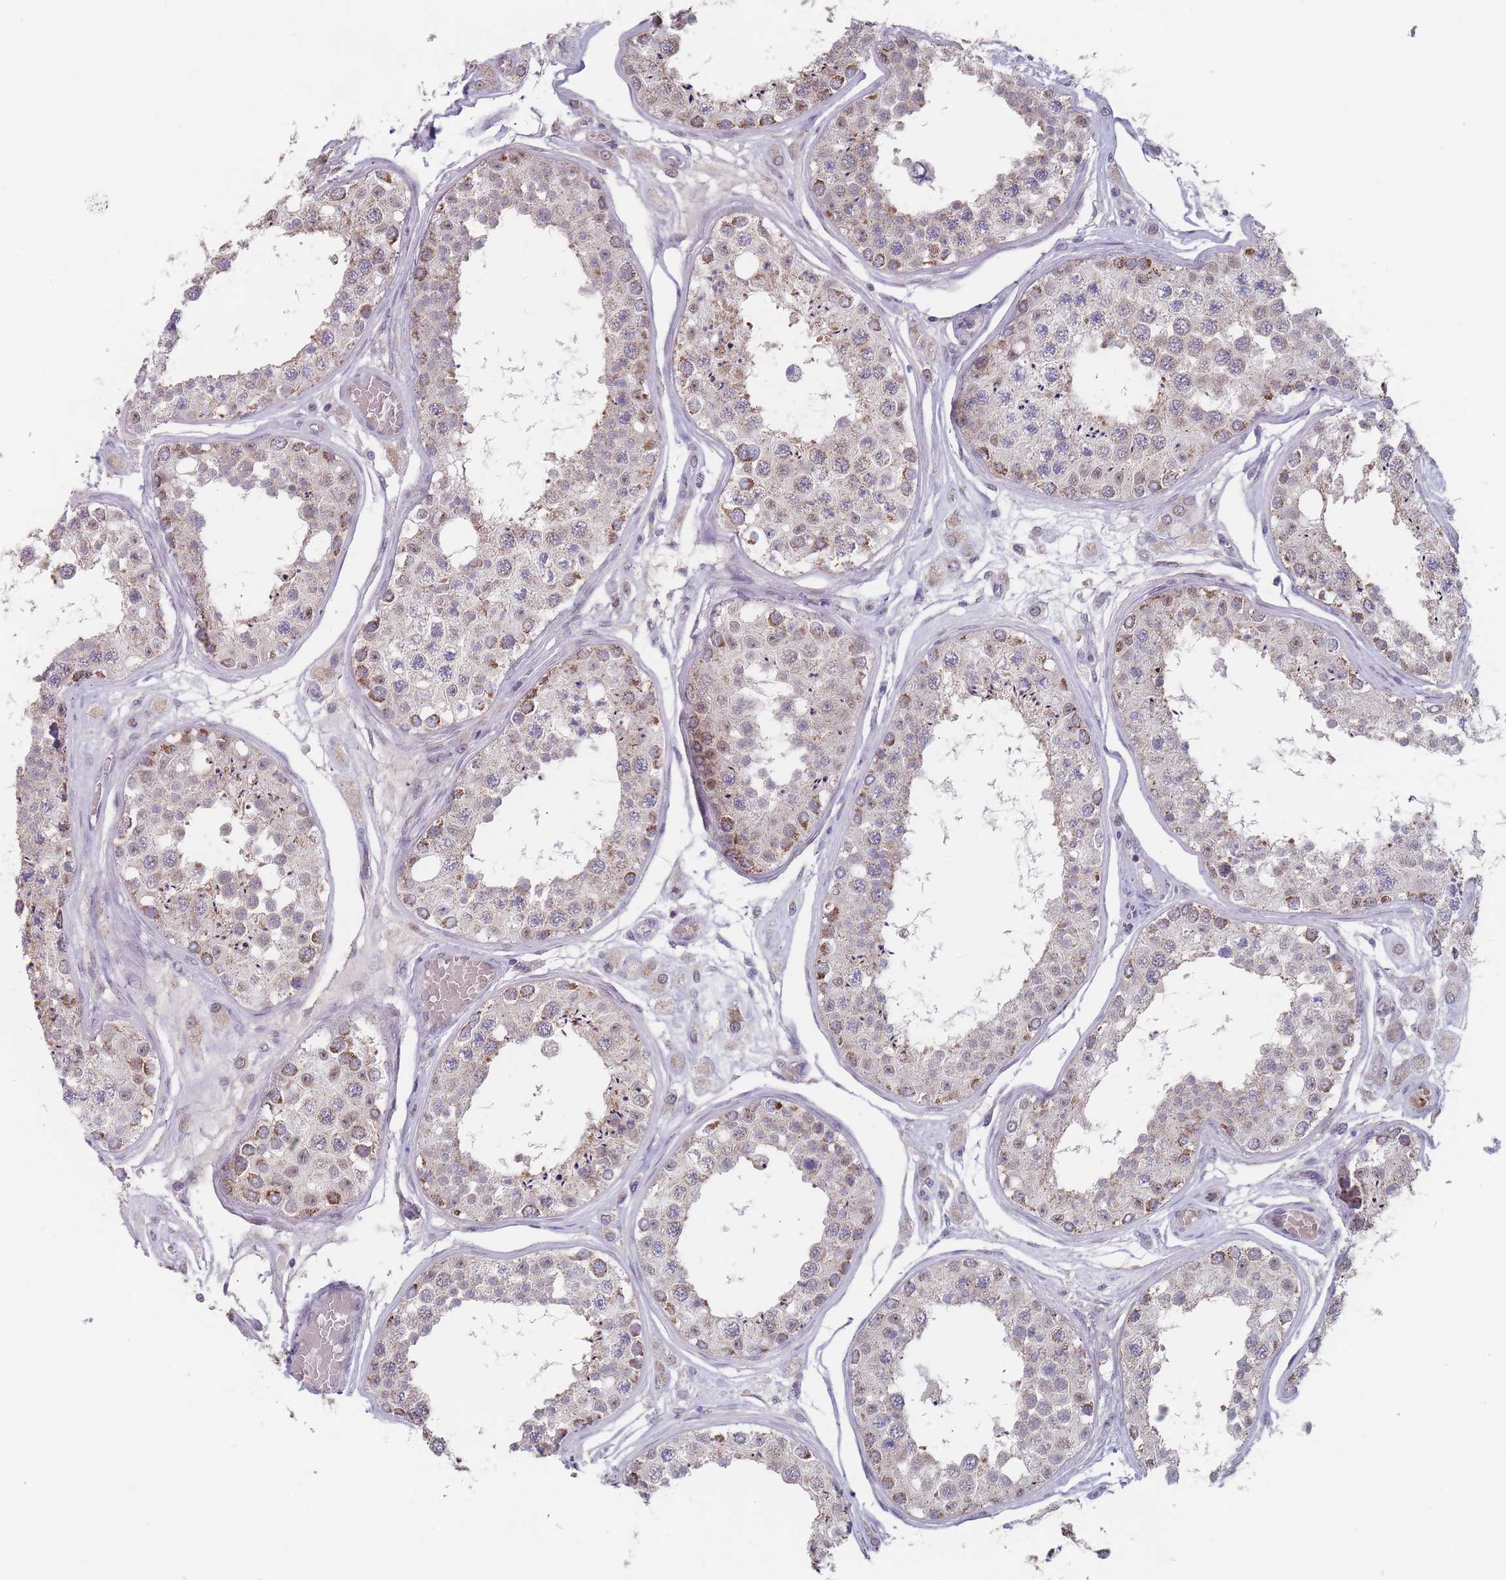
{"staining": {"intensity": "moderate", "quantity": "25%-75%", "location": "cytoplasmic/membranous"}, "tissue": "testis", "cell_type": "Cells in seminiferous ducts", "image_type": "normal", "snomed": [{"axis": "morphology", "description": "Normal tissue, NOS"}, {"axis": "topography", "description": "Testis"}], "caption": "Immunohistochemical staining of benign human testis shows 25%-75% levels of moderate cytoplasmic/membranous protein positivity in about 25%-75% of cells in seminiferous ducts. The protein of interest is stained brown, and the nuclei are stained in blue (DAB (3,3'-diaminobenzidine) IHC with brightfield microscopy, high magnification).", "gene": "PEX7", "patient": {"sex": "male", "age": 25}}